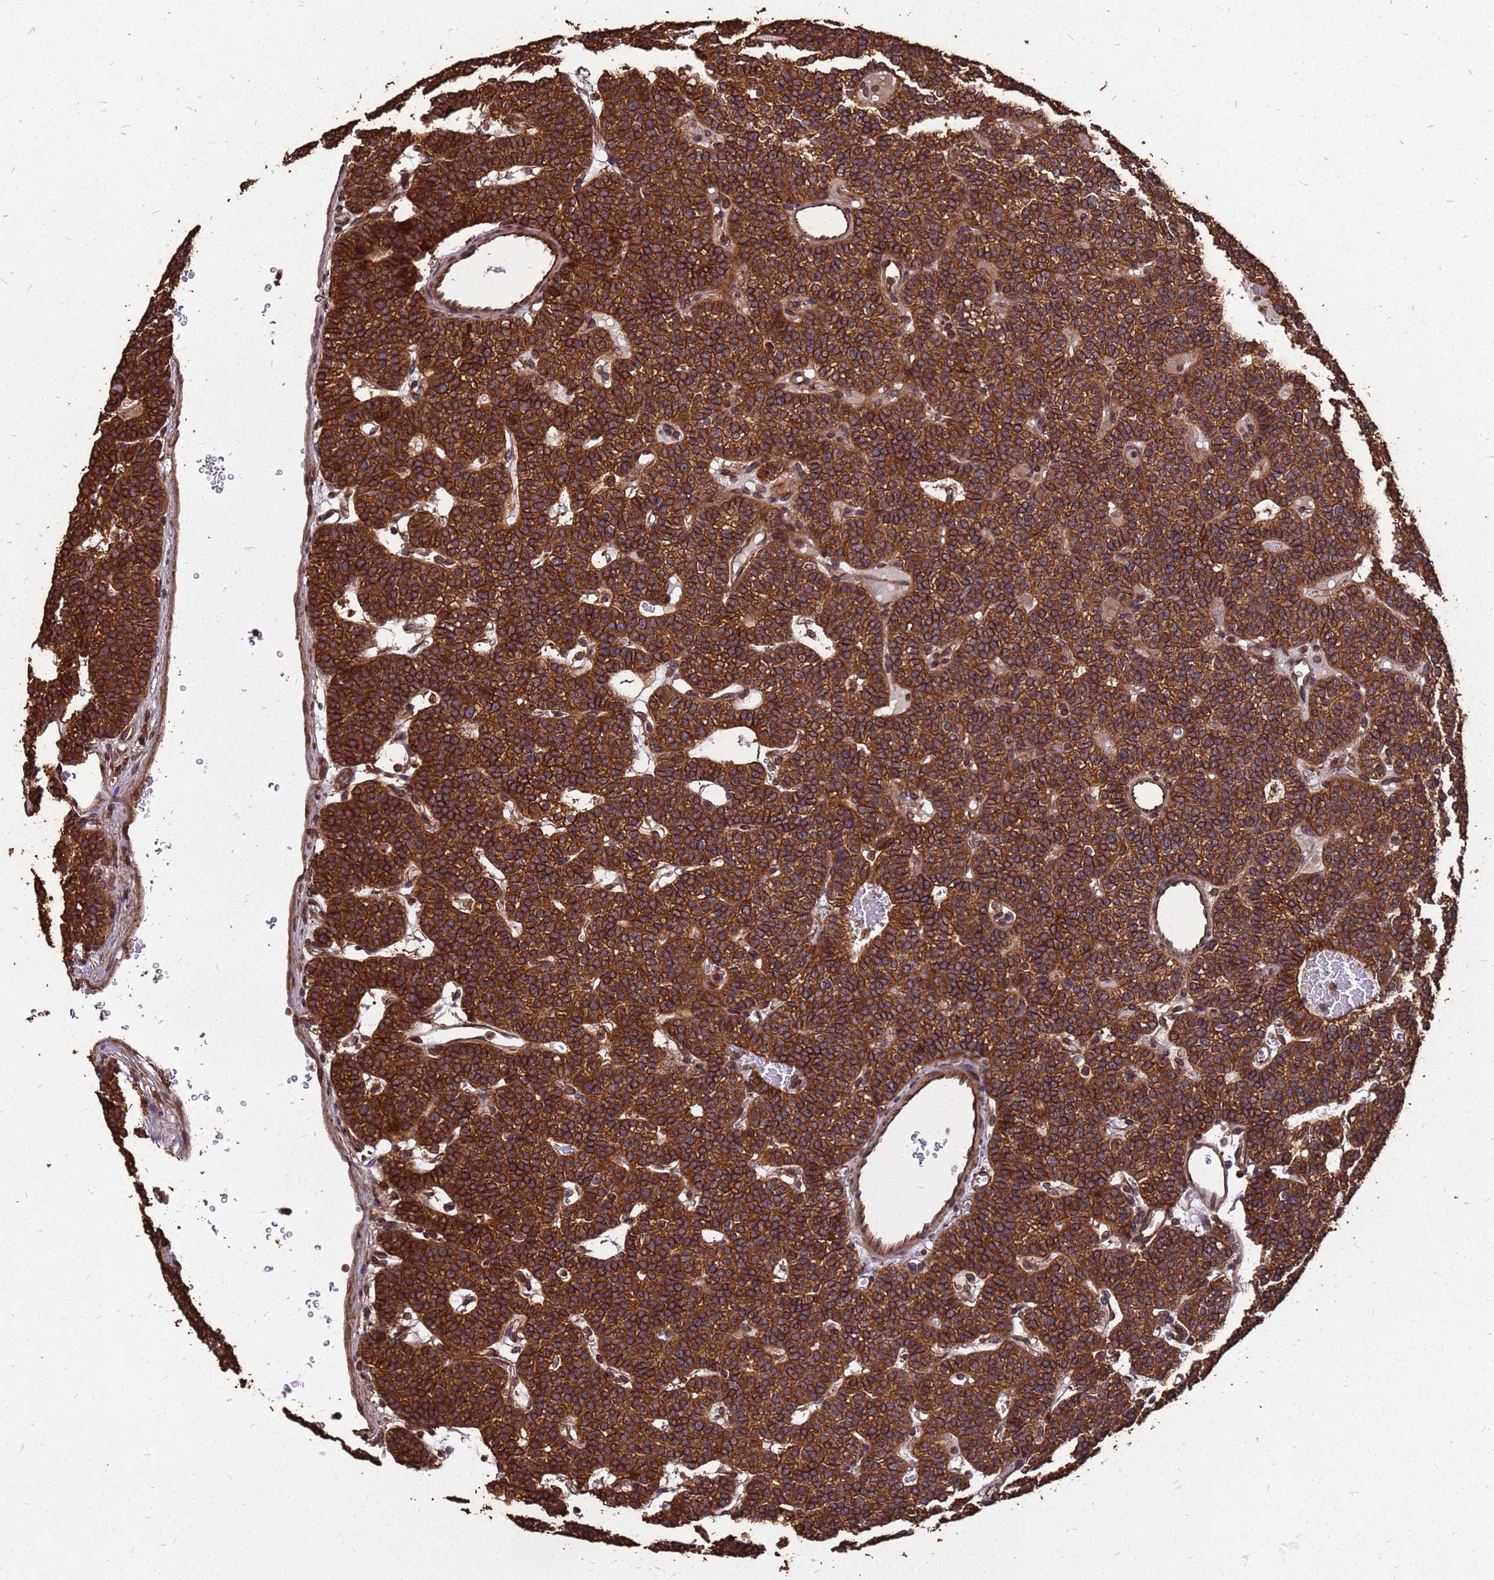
{"staining": {"intensity": "strong", "quantity": ">75%", "location": "cytoplasmic/membranous"}, "tissue": "parathyroid gland", "cell_type": "Glandular cells", "image_type": "normal", "snomed": [{"axis": "morphology", "description": "Normal tissue, NOS"}, {"axis": "topography", "description": "Parathyroid gland"}], "caption": "Immunohistochemistry photomicrograph of normal human parathyroid gland stained for a protein (brown), which exhibits high levels of strong cytoplasmic/membranous positivity in about >75% of glandular cells.", "gene": "ZNF618", "patient": {"sex": "male", "age": 83}}